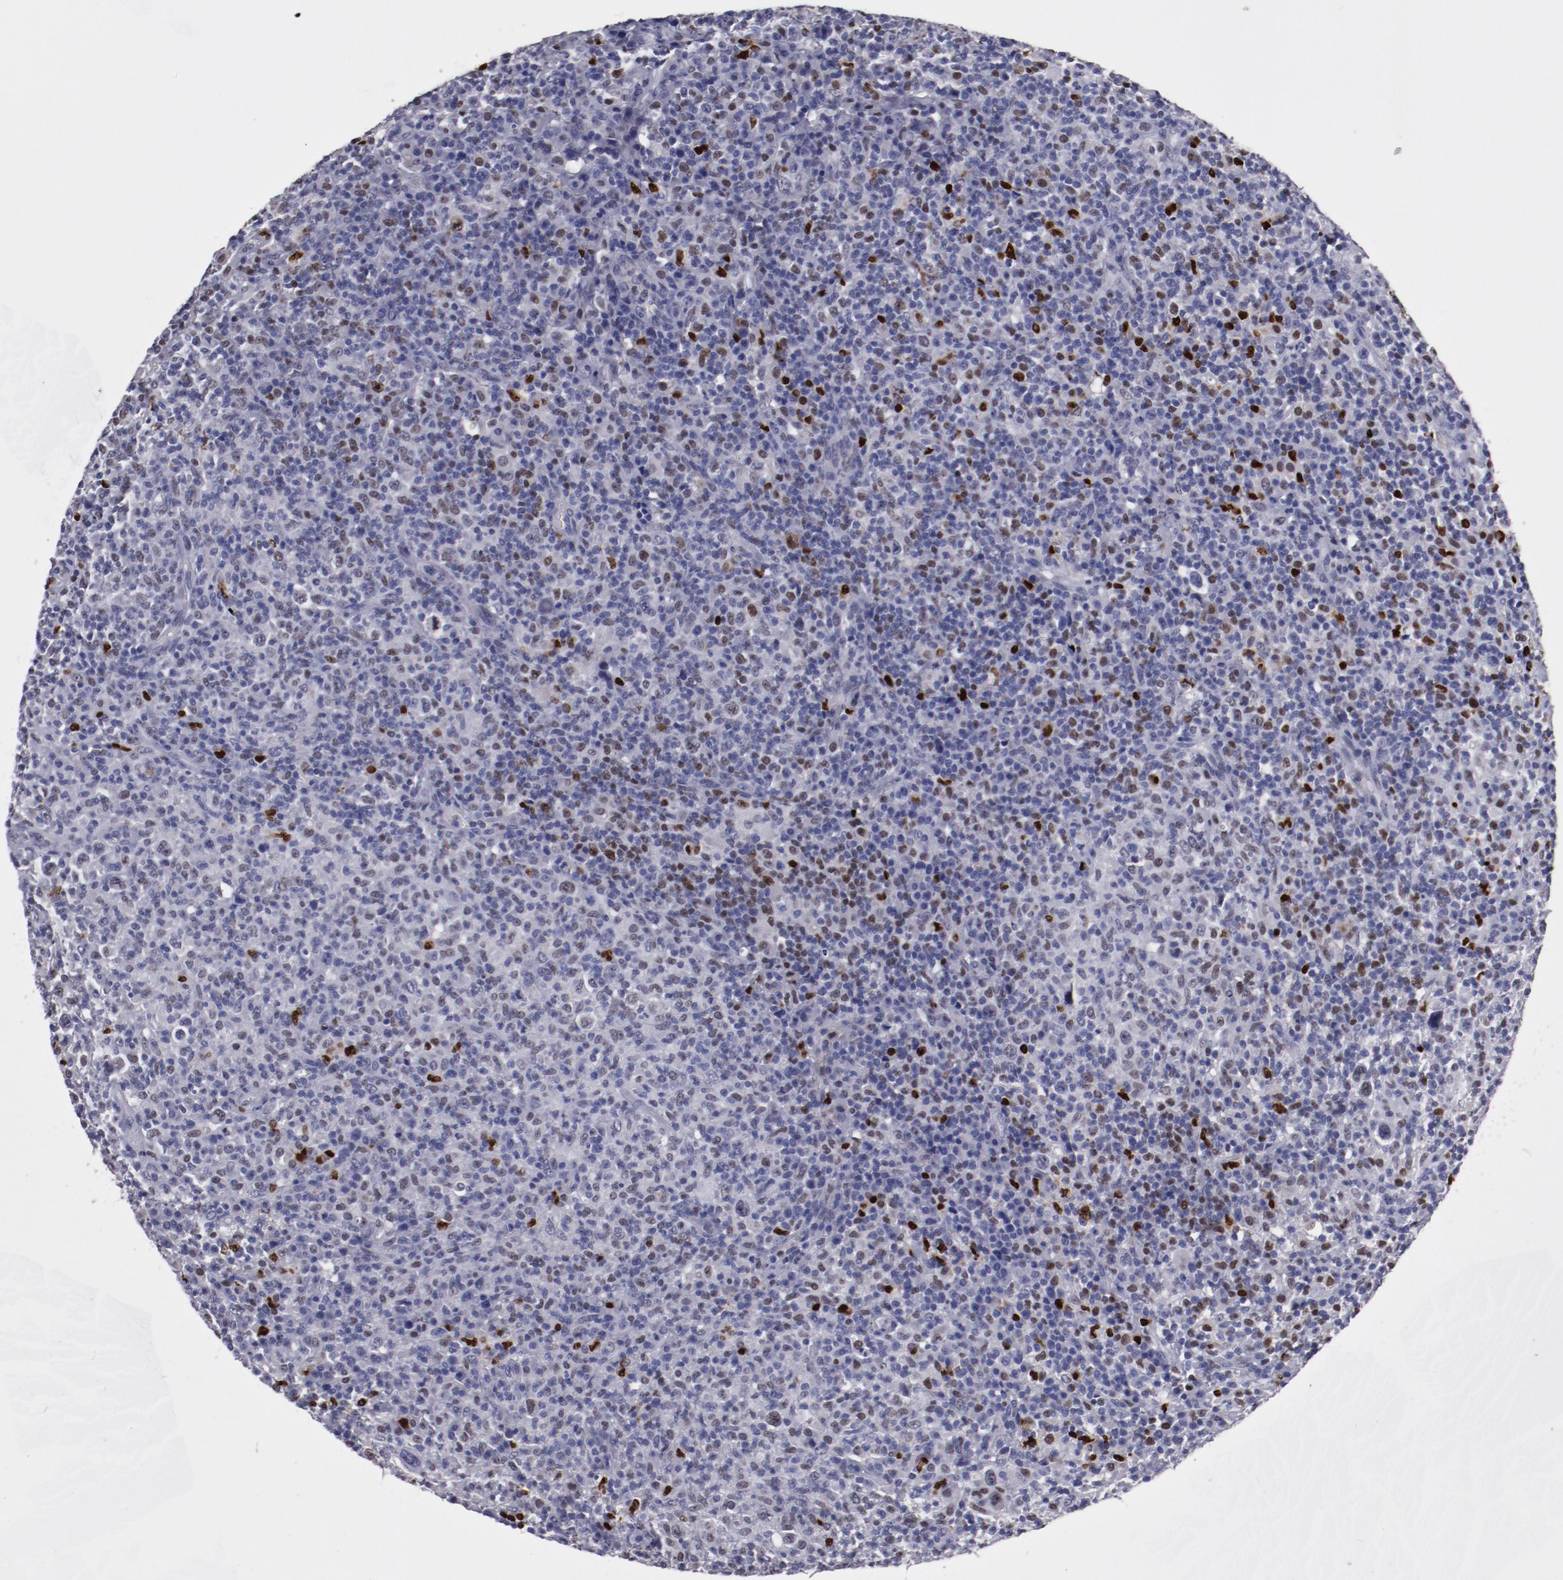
{"staining": {"intensity": "moderate", "quantity": "25%-75%", "location": "nuclear"}, "tissue": "lymphoma", "cell_type": "Tumor cells", "image_type": "cancer", "snomed": [{"axis": "morphology", "description": "Hodgkin's disease, NOS"}, {"axis": "topography", "description": "Lymph node"}], "caption": "IHC histopathology image of neoplastic tissue: human lymphoma stained using immunohistochemistry displays medium levels of moderate protein expression localized specifically in the nuclear of tumor cells, appearing as a nuclear brown color.", "gene": "IRF8", "patient": {"sex": "male", "age": 65}}